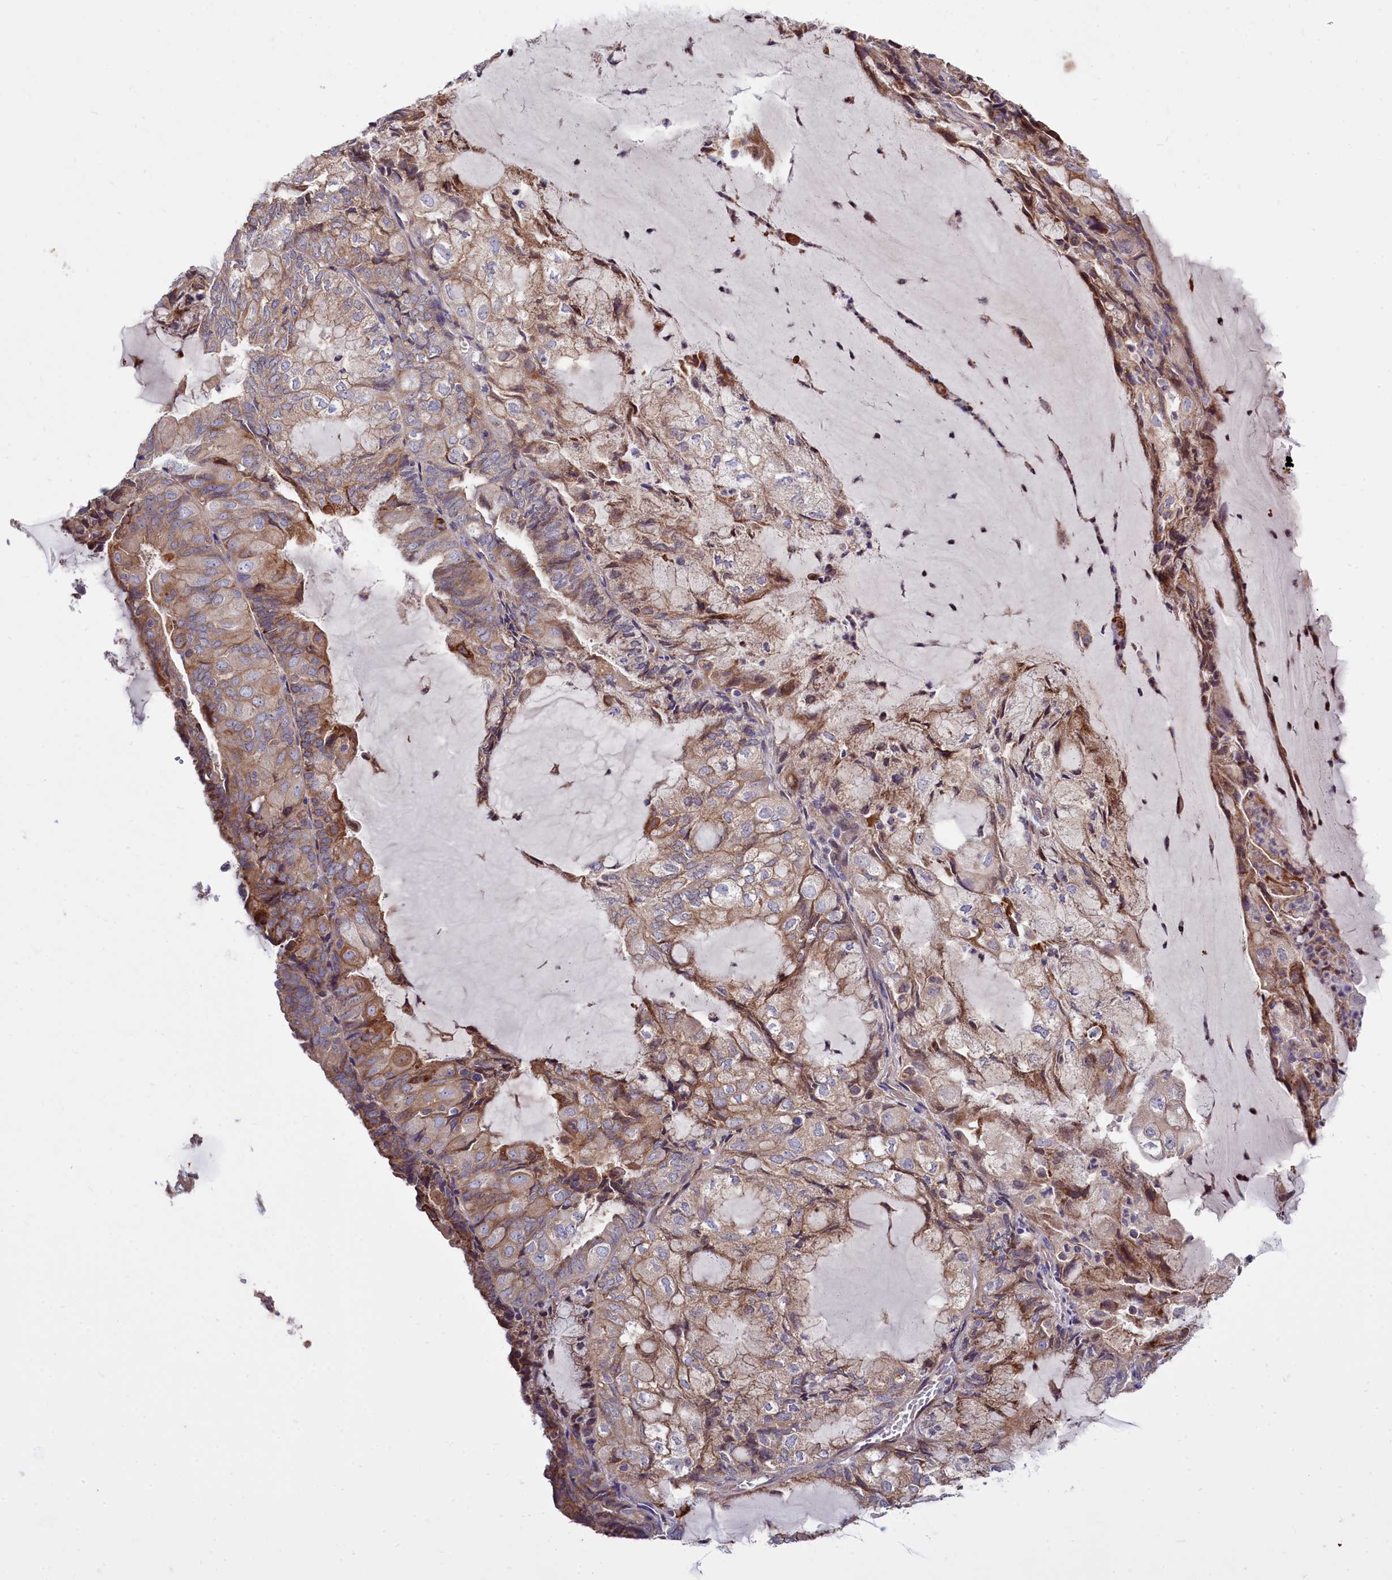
{"staining": {"intensity": "moderate", "quantity": ">75%", "location": "cytoplasmic/membranous"}, "tissue": "endometrial cancer", "cell_type": "Tumor cells", "image_type": "cancer", "snomed": [{"axis": "morphology", "description": "Adenocarcinoma, NOS"}, {"axis": "topography", "description": "Endometrium"}], "caption": "A high-resolution micrograph shows immunohistochemistry (IHC) staining of adenocarcinoma (endometrial), which reveals moderate cytoplasmic/membranous staining in about >75% of tumor cells. (brown staining indicates protein expression, while blue staining denotes nuclei).", "gene": "RAPGEF4", "patient": {"sex": "female", "age": 81}}